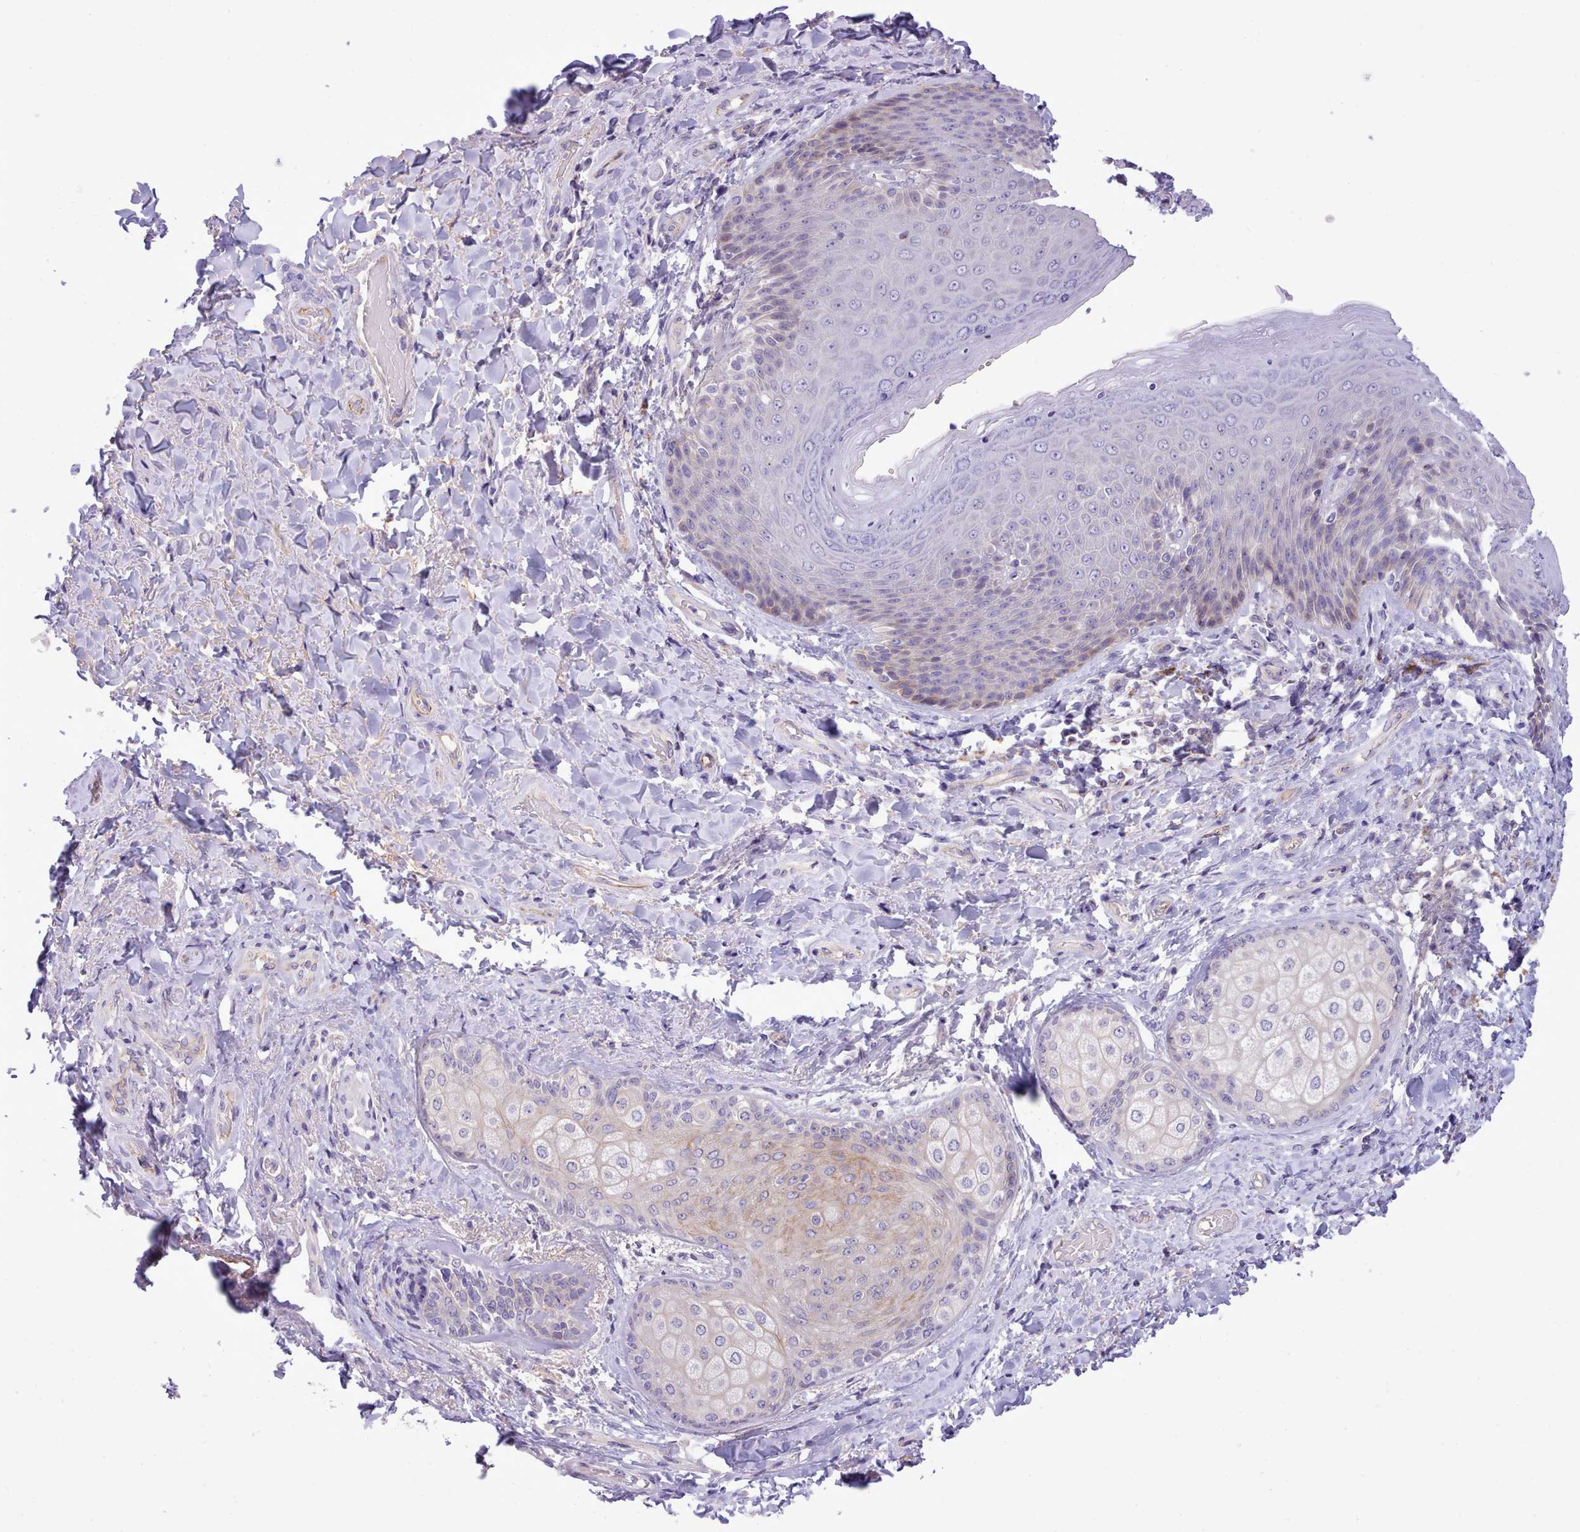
{"staining": {"intensity": "weak", "quantity": "<25%", "location": "cytoplasmic/membranous"}, "tissue": "skin", "cell_type": "Epidermal cells", "image_type": "normal", "snomed": [{"axis": "morphology", "description": "Normal tissue, NOS"}, {"axis": "topography", "description": "Anal"}], "caption": "Immunohistochemistry of unremarkable skin shows no staining in epidermal cells. Brightfield microscopy of immunohistochemistry (IHC) stained with DAB (brown) and hematoxylin (blue), captured at high magnification.", "gene": "CYP2A13", "patient": {"sex": "female", "age": 89}}